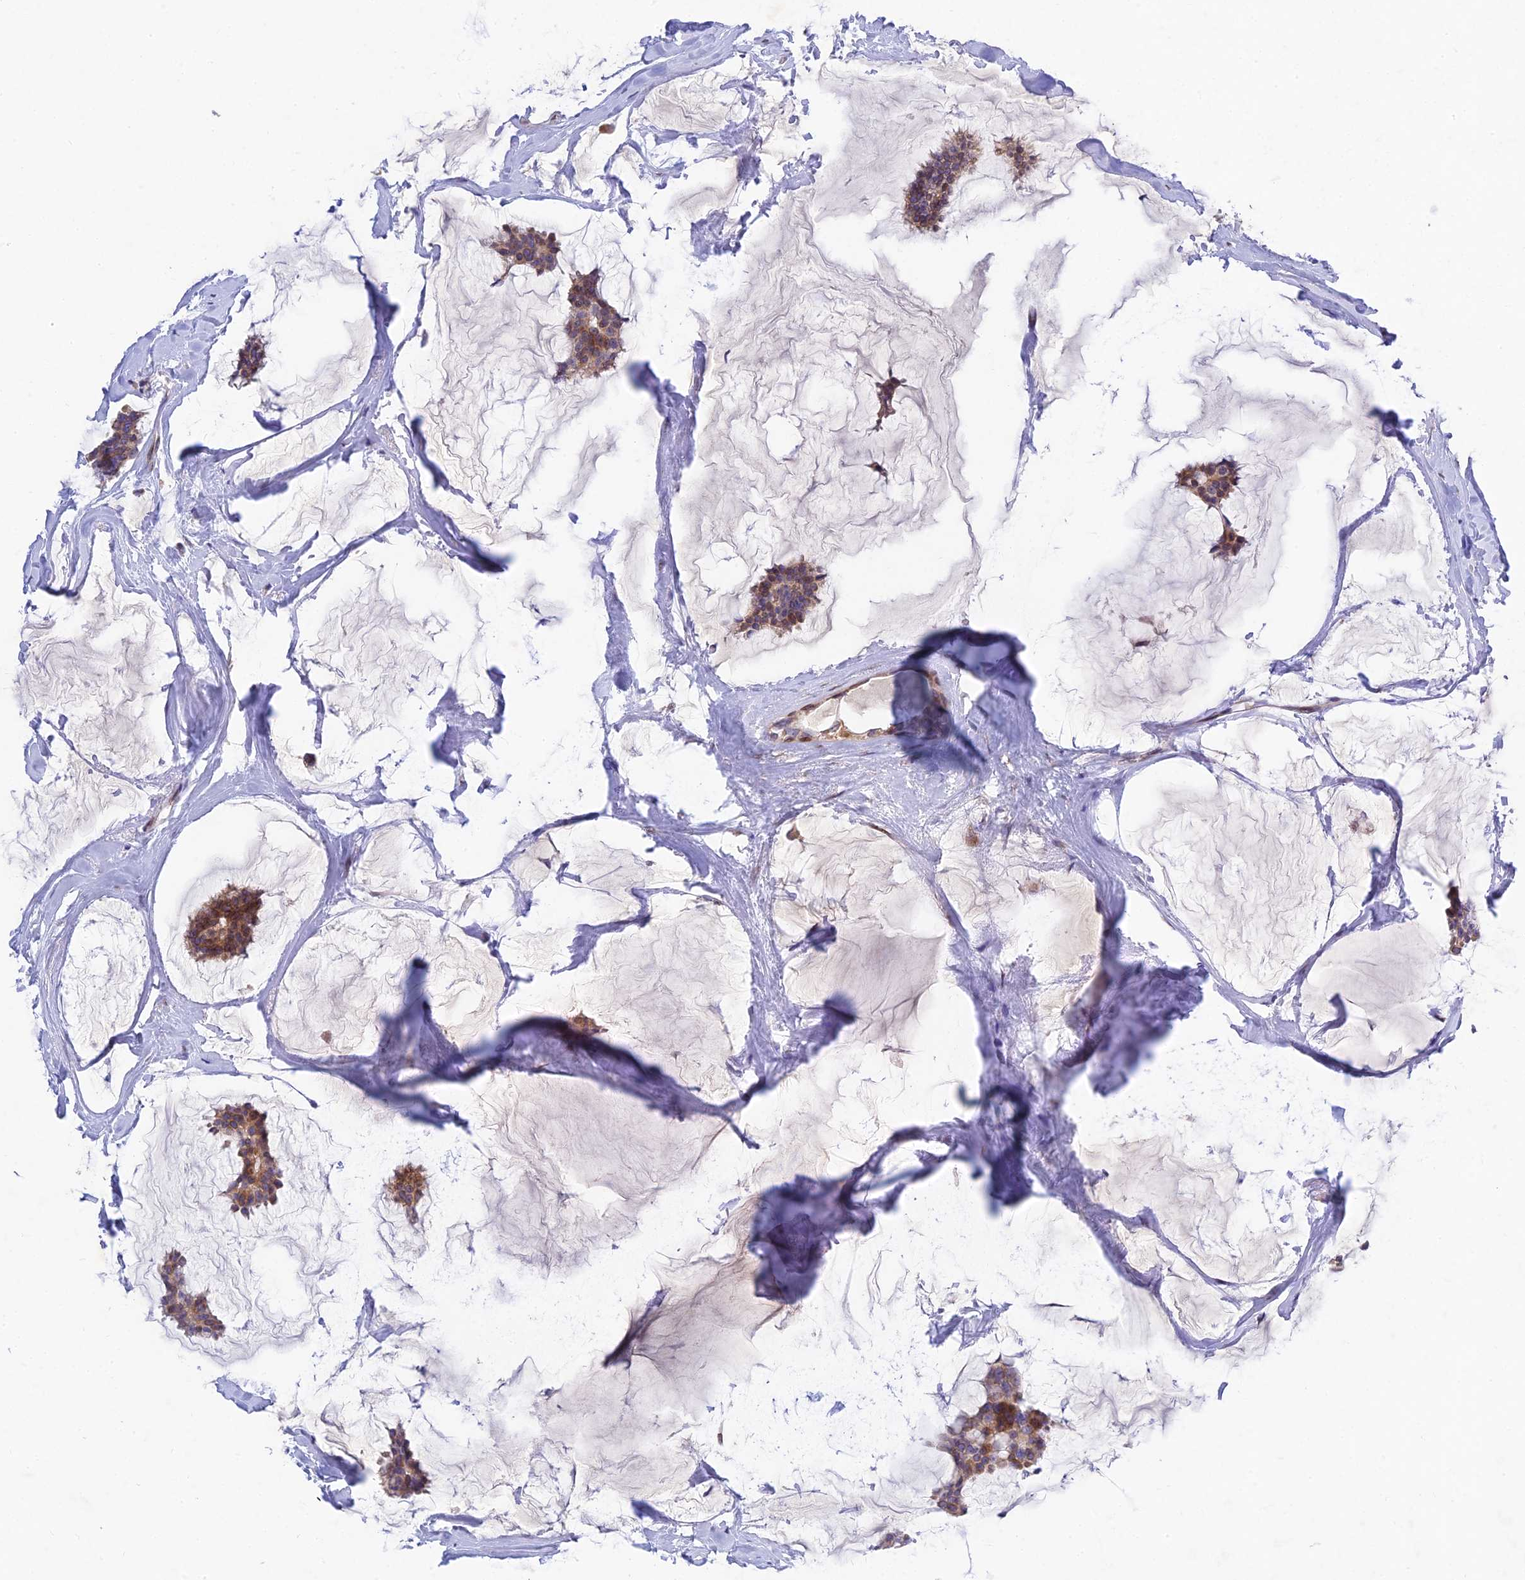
{"staining": {"intensity": "moderate", "quantity": ">75%", "location": "cytoplasmic/membranous"}, "tissue": "breast cancer", "cell_type": "Tumor cells", "image_type": "cancer", "snomed": [{"axis": "morphology", "description": "Duct carcinoma"}, {"axis": "topography", "description": "Breast"}], "caption": "A micrograph of human breast cancer (intraductal carcinoma) stained for a protein displays moderate cytoplasmic/membranous brown staining in tumor cells. The protein is shown in brown color, while the nuclei are stained blue.", "gene": "MGAT2", "patient": {"sex": "female", "age": 93}}